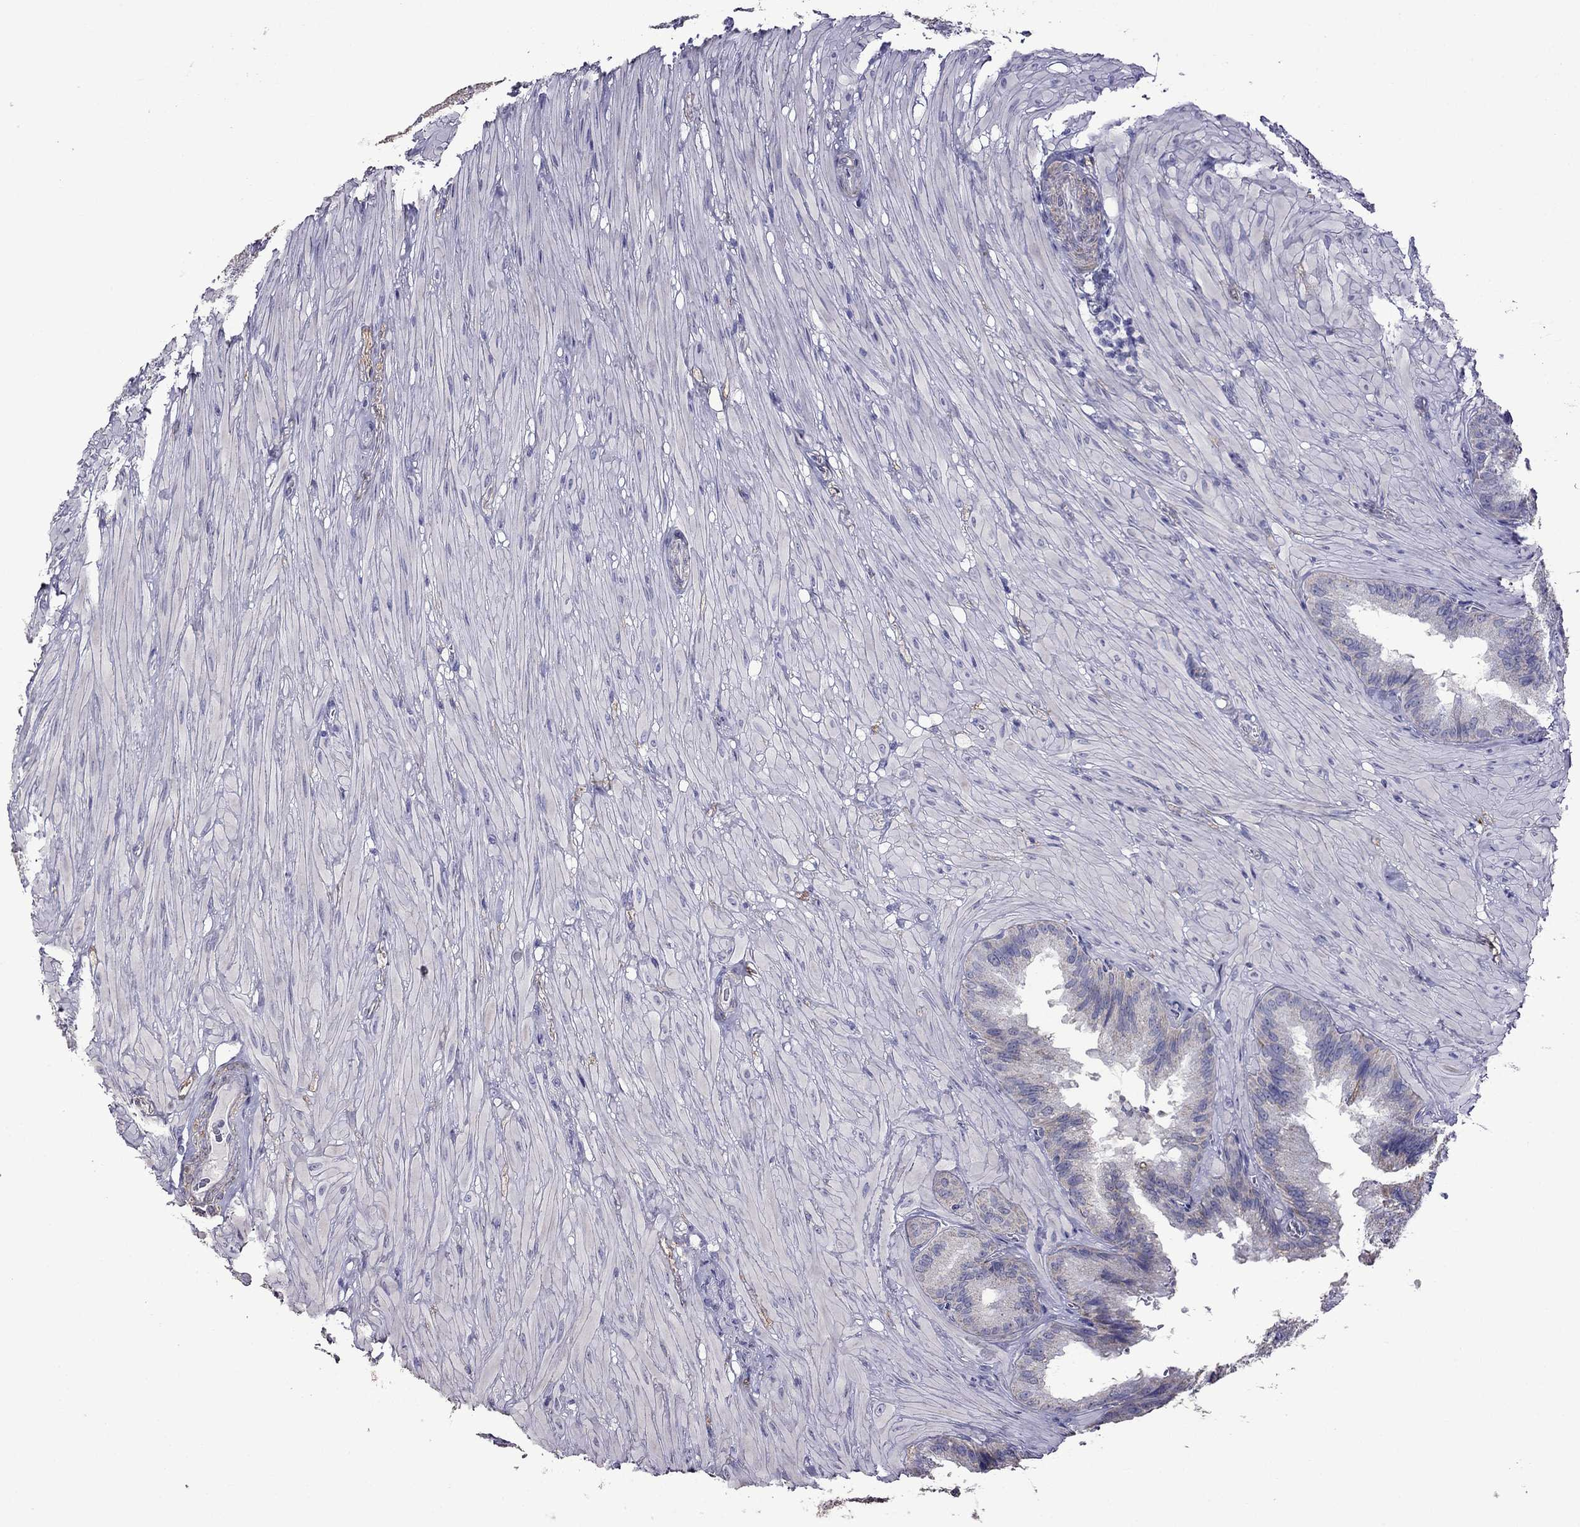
{"staining": {"intensity": "negative", "quantity": "none", "location": "none"}, "tissue": "seminal vesicle", "cell_type": "Glandular cells", "image_type": "normal", "snomed": [{"axis": "morphology", "description": "Normal tissue, NOS"}, {"axis": "topography", "description": "Seminal veicle"}], "caption": "Protein analysis of normal seminal vesicle shows no significant expression in glandular cells.", "gene": "AK5", "patient": {"sex": "male", "age": 37}}